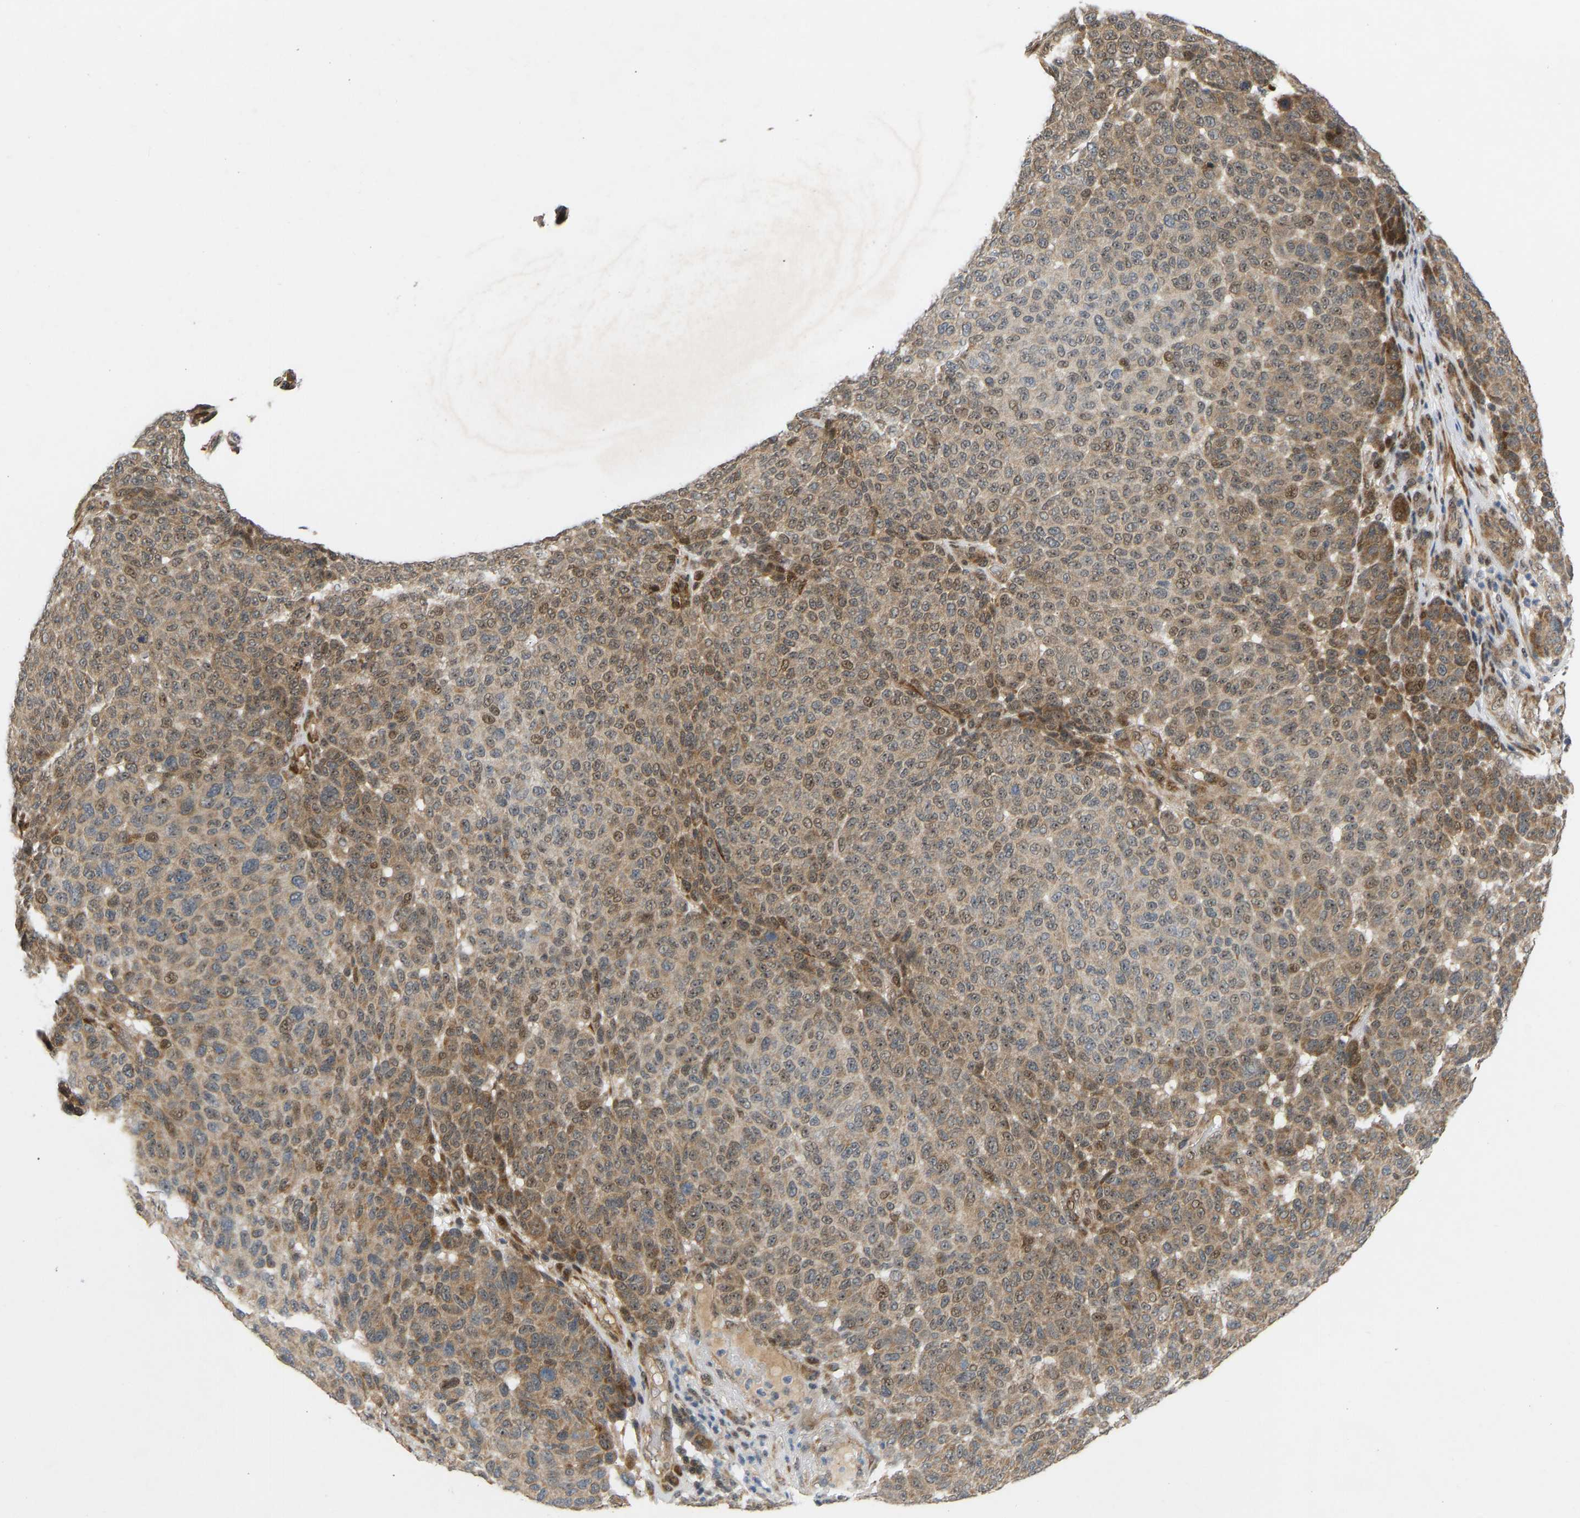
{"staining": {"intensity": "moderate", "quantity": ">75%", "location": "cytoplasmic/membranous,nuclear"}, "tissue": "melanoma", "cell_type": "Tumor cells", "image_type": "cancer", "snomed": [{"axis": "morphology", "description": "Malignant melanoma, NOS"}, {"axis": "topography", "description": "Skin"}], "caption": "This photomicrograph demonstrates immunohistochemistry (IHC) staining of human malignant melanoma, with medium moderate cytoplasmic/membranous and nuclear positivity in about >75% of tumor cells.", "gene": "BAG1", "patient": {"sex": "male", "age": 59}}